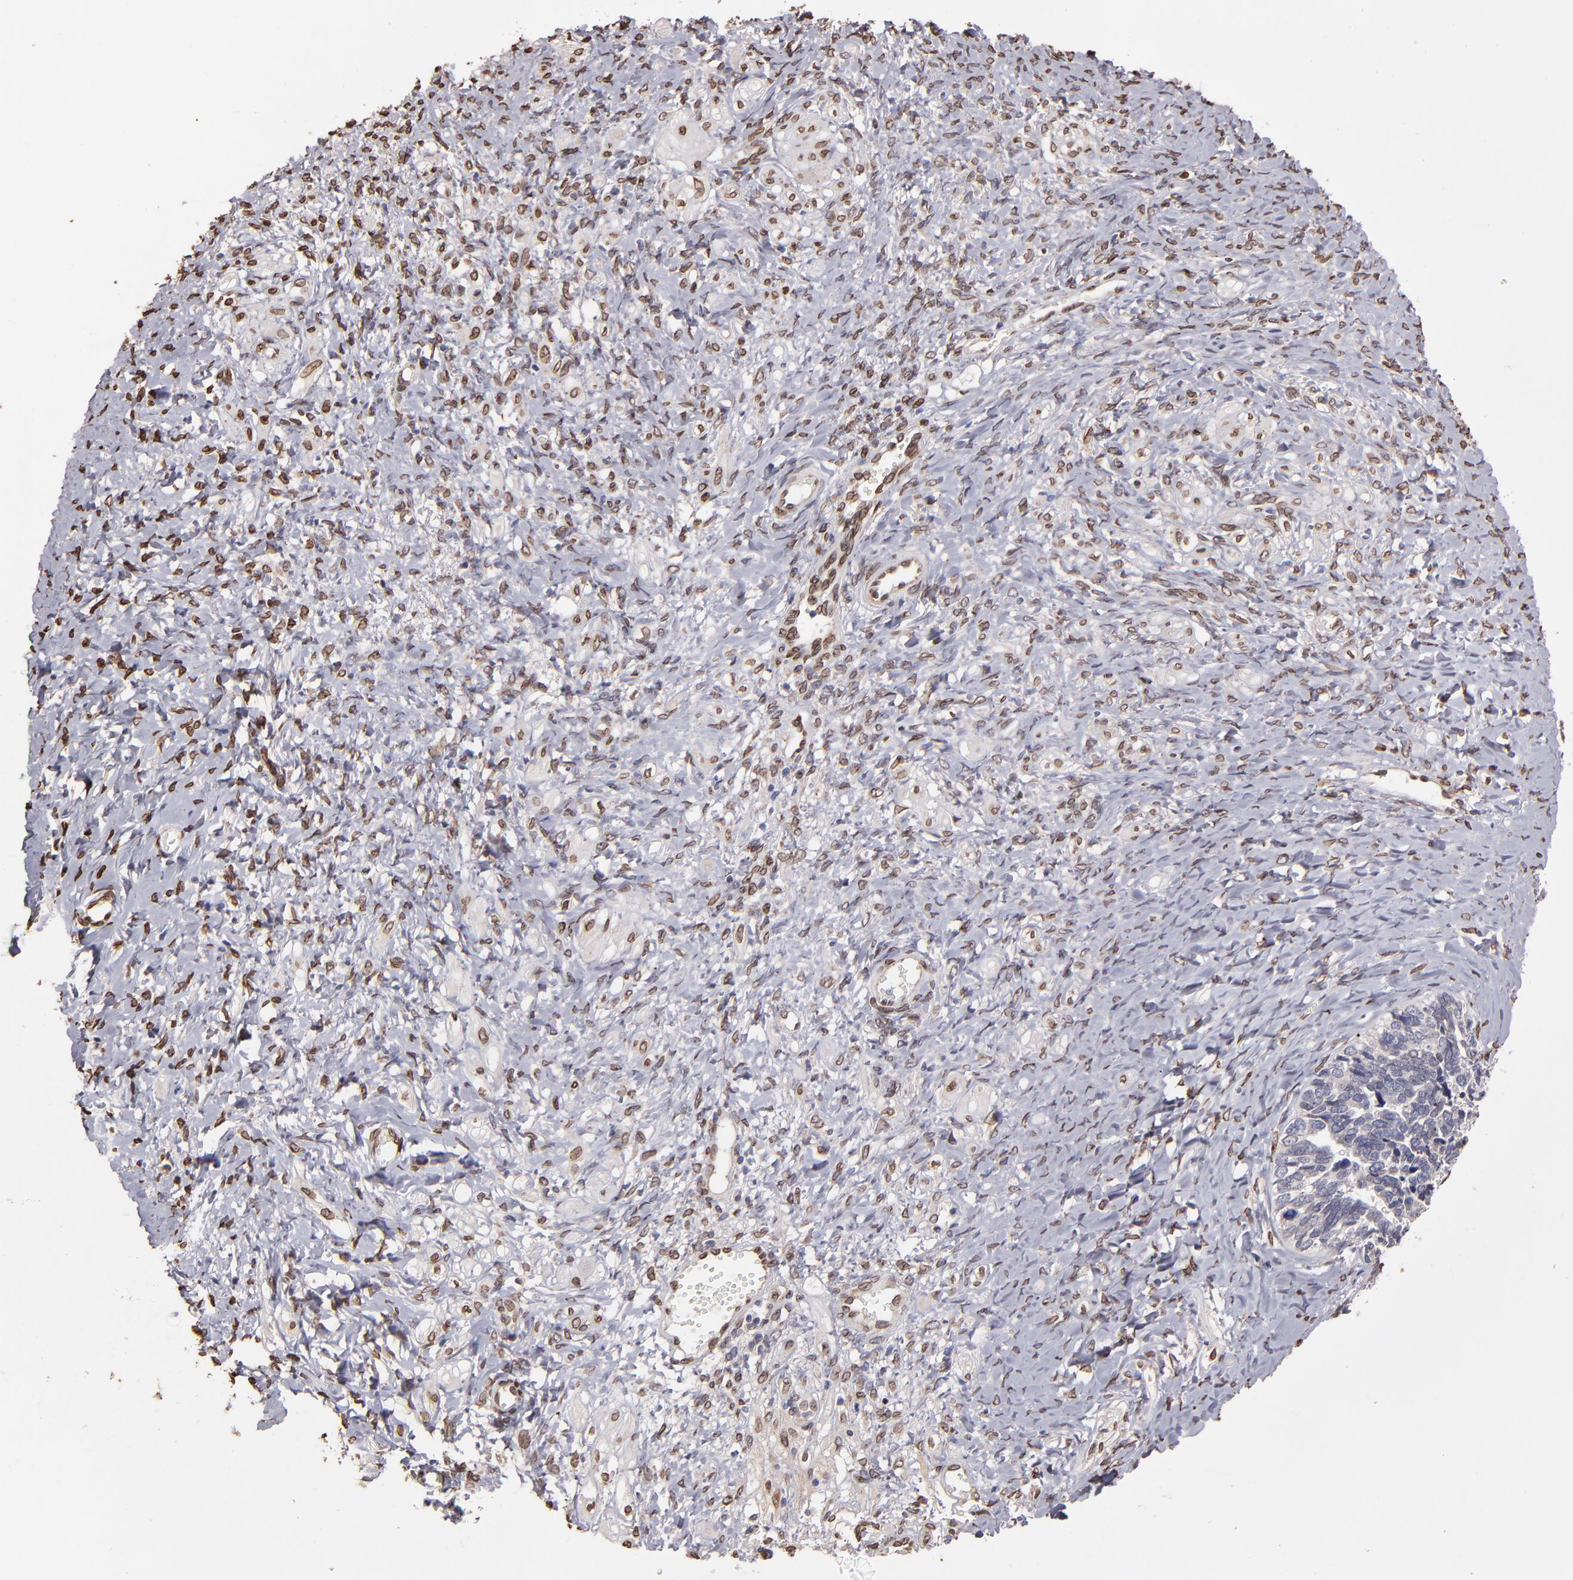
{"staining": {"intensity": "weak", "quantity": "<25%", "location": "nuclear"}, "tissue": "ovarian cancer", "cell_type": "Tumor cells", "image_type": "cancer", "snomed": [{"axis": "morphology", "description": "Cystadenocarcinoma, serous, NOS"}, {"axis": "topography", "description": "Ovary"}], "caption": "Ovarian cancer (serous cystadenocarcinoma) was stained to show a protein in brown. There is no significant positivity in tumor cells. (Stains: DAB (3,3'-diaminobenzidine) immunohistochemistry (IHC) with hematoxylin counter stain, Microscopy: brightfield microscopy at high magnification).", "gene": "PUM3", "patient": {"sex": "female", "age": 77}}